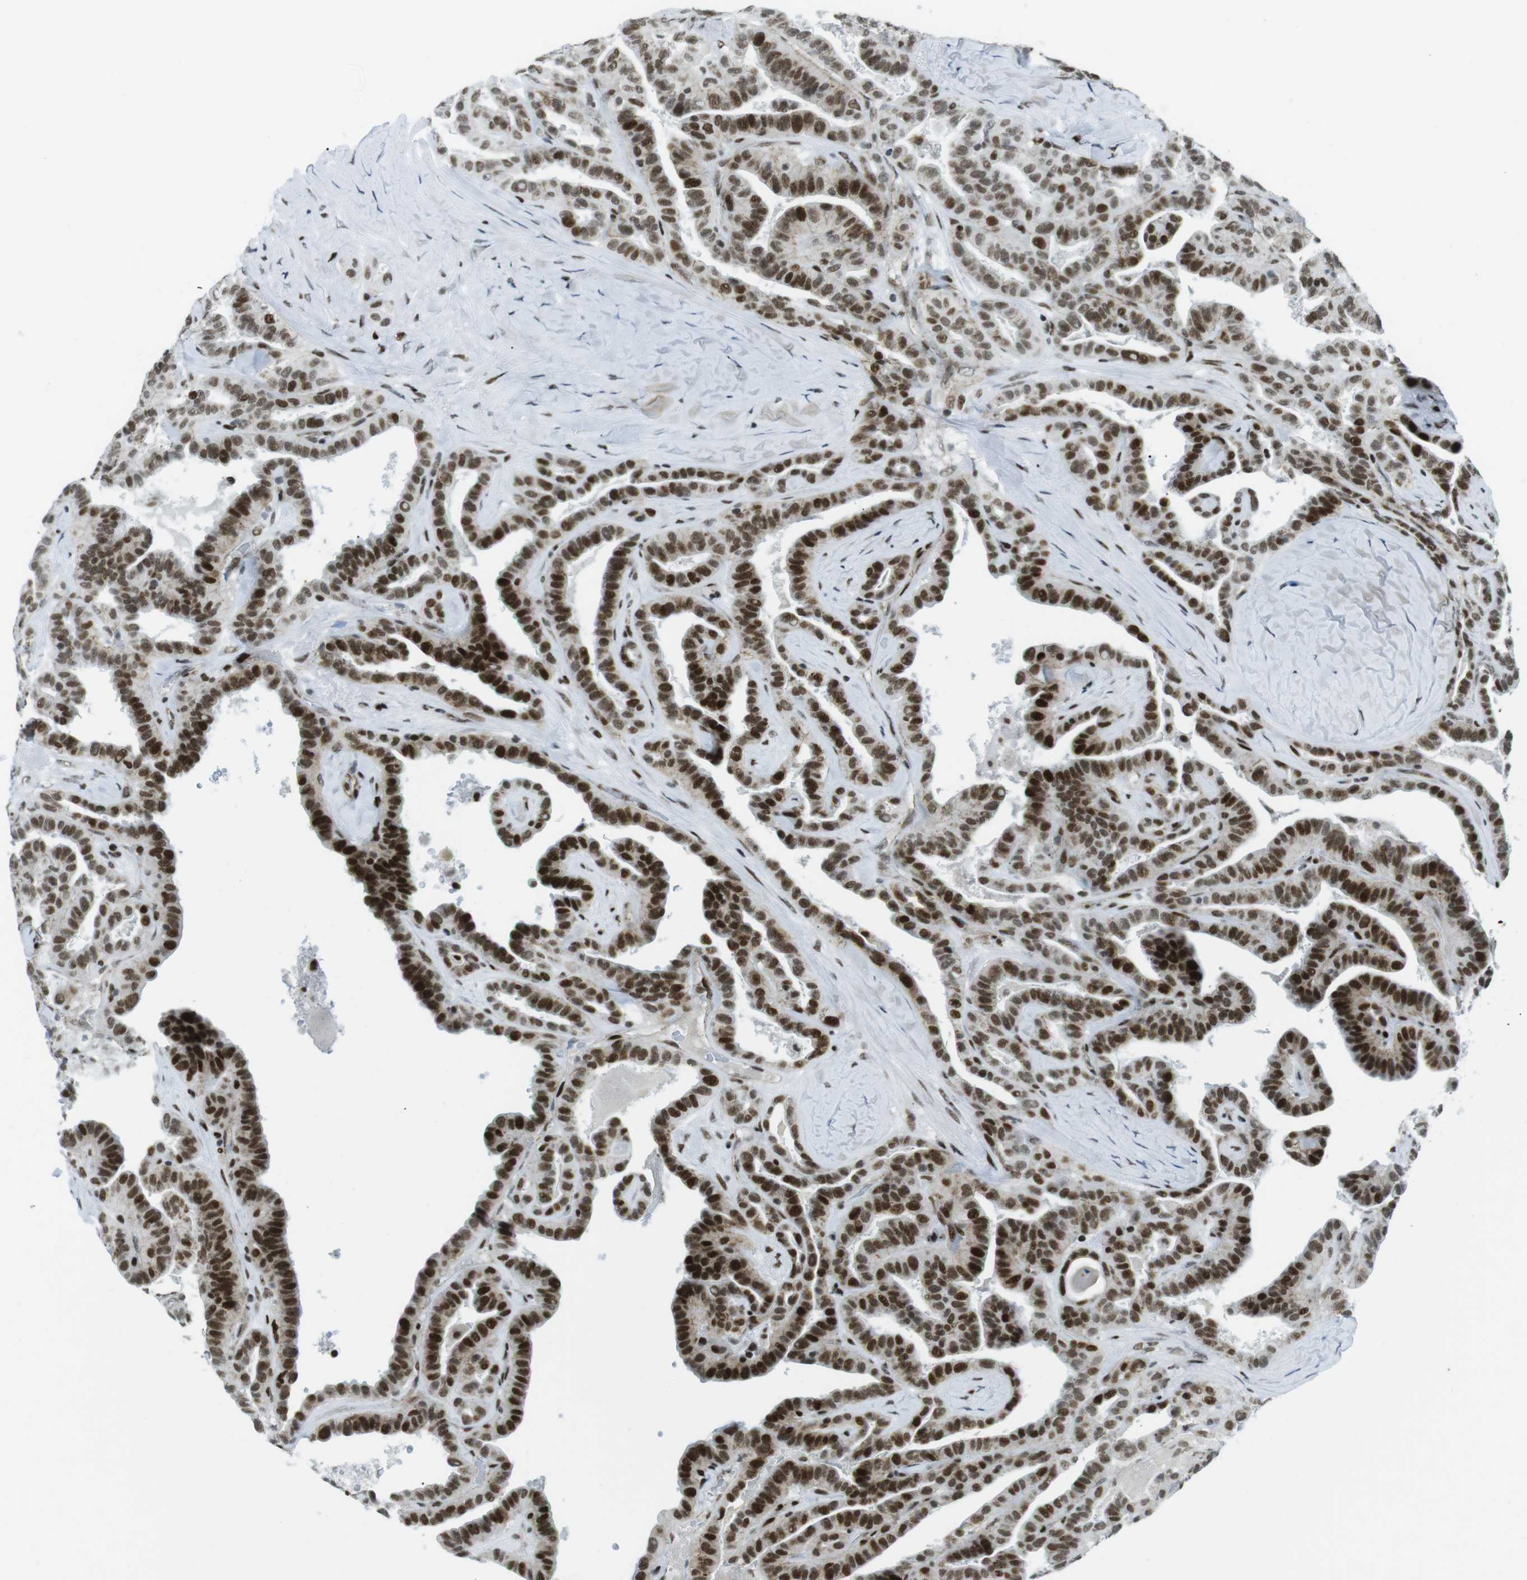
{"staining": {"intensity": "strong", "quantity": ">75%", "location": "nuclear"}, "tissue": "thyroid cancer", "cell_type": "Tumor cells", "image_type": "cancer", "snomed": [{"axis": "morphology", "description": "Papillary adenocarcinoma, NOS"}, {"axis": "topography", "description": "Thyroid gland"}], "caption": "The histopathology image shows a brown stain indicating the presence of a protein in the nuclear of tumor cells in thyroid cancer (papillary adenocarcinoma).", "gene": "ARID1A", "patient": {"sex": "male", "age": 77}}